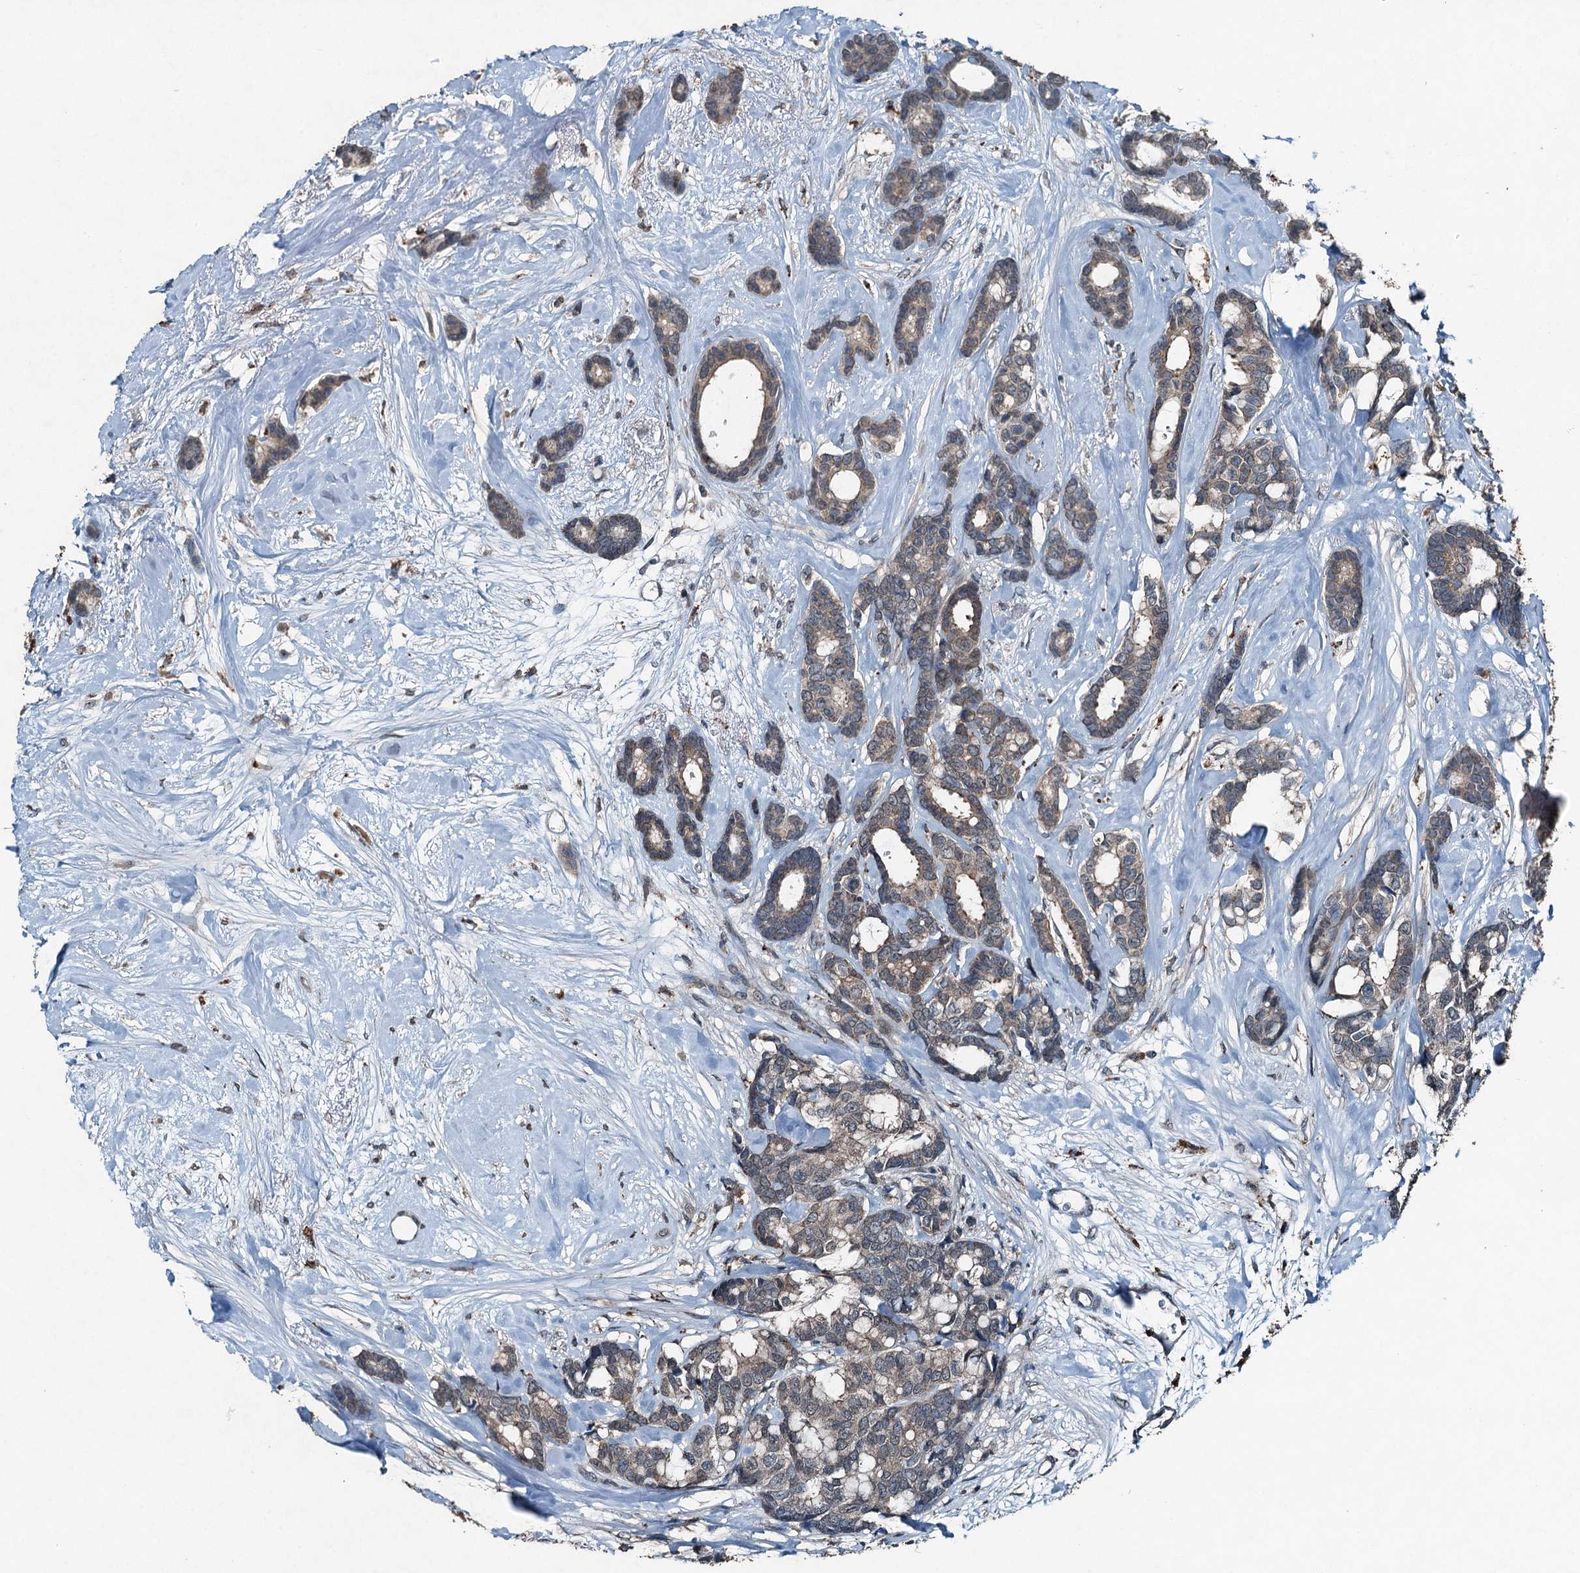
{"staining": {"intensity": "weak", "quantity": "<25%", "location": "cytoplasmic/membranous"}, "tissue": "breast cancer", "cell_type": "Tumor cells", "image_type": "cancer", "snomed": [{"axis": "morphology", "description": "Duct carcinoma"}, {"axis": "topography", "description": "Breast"}], "caption": "An immunohistochemistry image of invasive ductal carcinoma (breast) is shown. There is no staining in tumor cells of invasive ductal carcinoma (breast).", "gene": "TCTN1", "patient": {"sex": "female", "age": 87}}